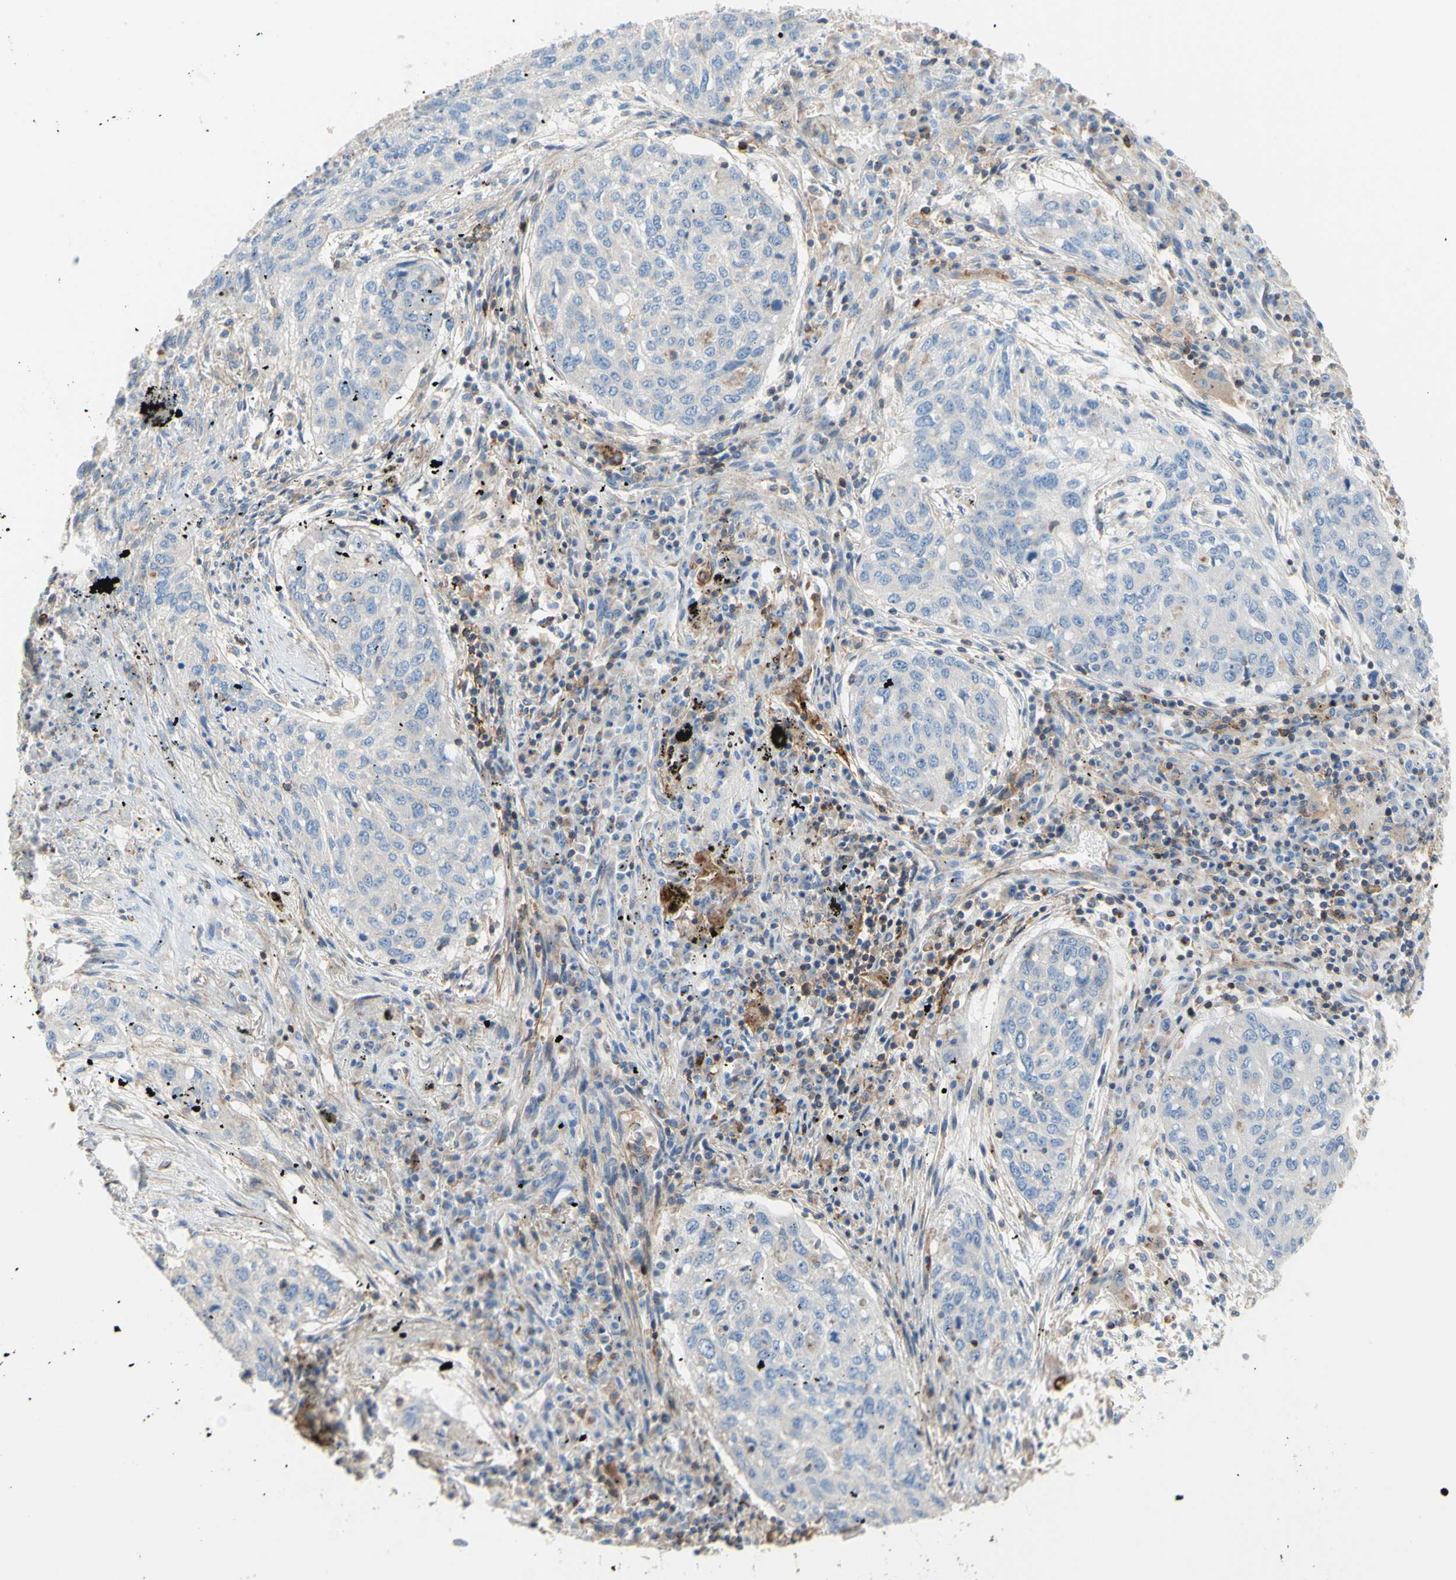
{"staining": {"intensity": "negative", "quantity": "none", "location": "none"}, "tissue": "lung cancer", "cell_type": "Tumor cells", "image_type": "cancer", "snomed": [{"axis": "morphology", "description": "Squamous cell carcinoma, NOS"}, {"axis": "topography", "description": "Lung"}], "caption": "Tumor cells are negative for protein expression in human lung squamous cell carcinoma.", "gene": "SEMA4C", "patient": {"sex": "female", "age": 63}}